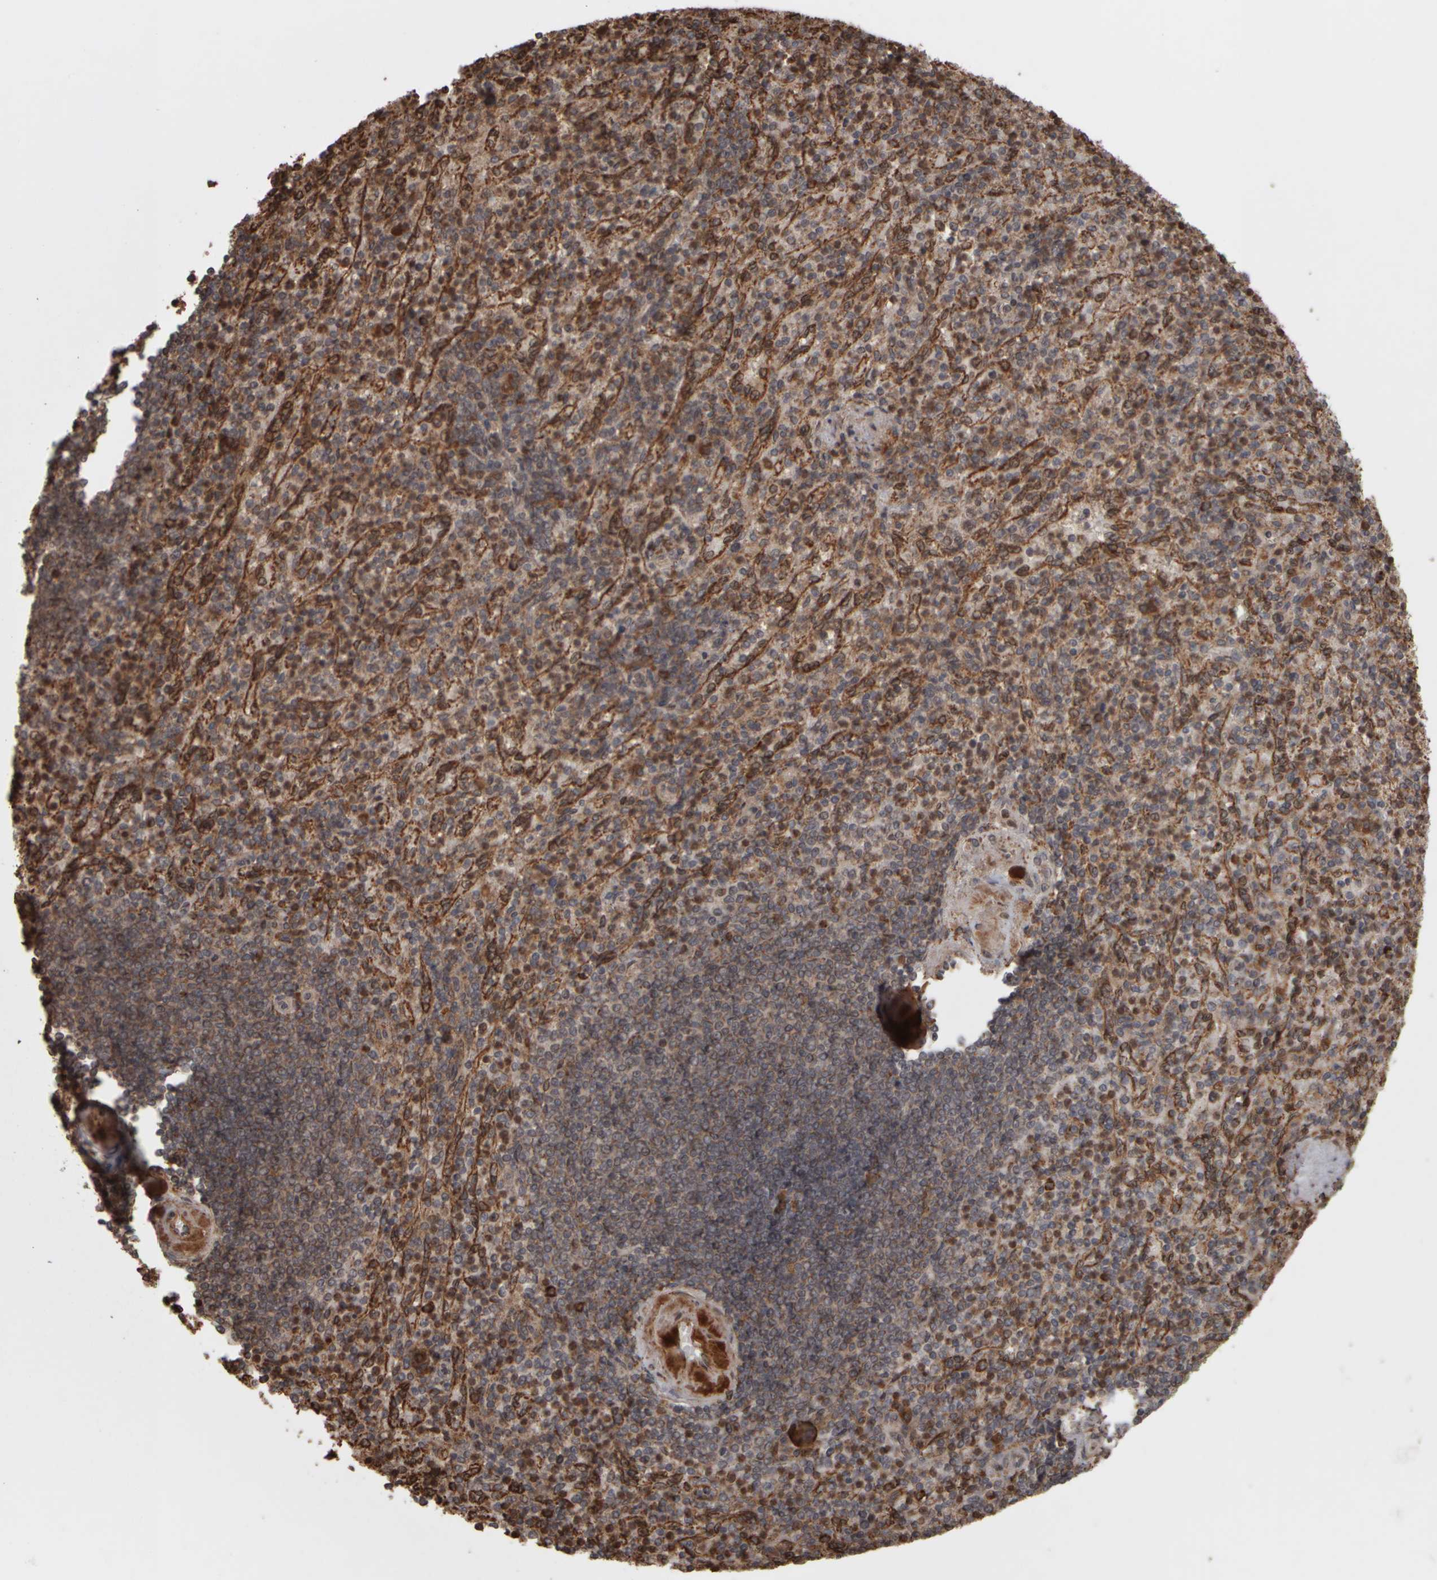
{"staining": {"intensity": "moderate", "quantity": ">75%", "location": "cytoplasmic/membranous"}, "tissue": "spleen", "cell_type": "Cells in red pulp", "image_type": "normal", "snomed": [{"axis": "morphology", "description": "Normal tissue, NOS"}, {"axis": "topography", "description": "Spleen"}], "caption": "Immunohistochemistry of benign spleen reveals medium levels of moderate cytoplasmic/membranous staining in approximately >75% of cells in red pulp.", "gene": "AGBL3", "patient": {"sex": "female", "age": 74}}